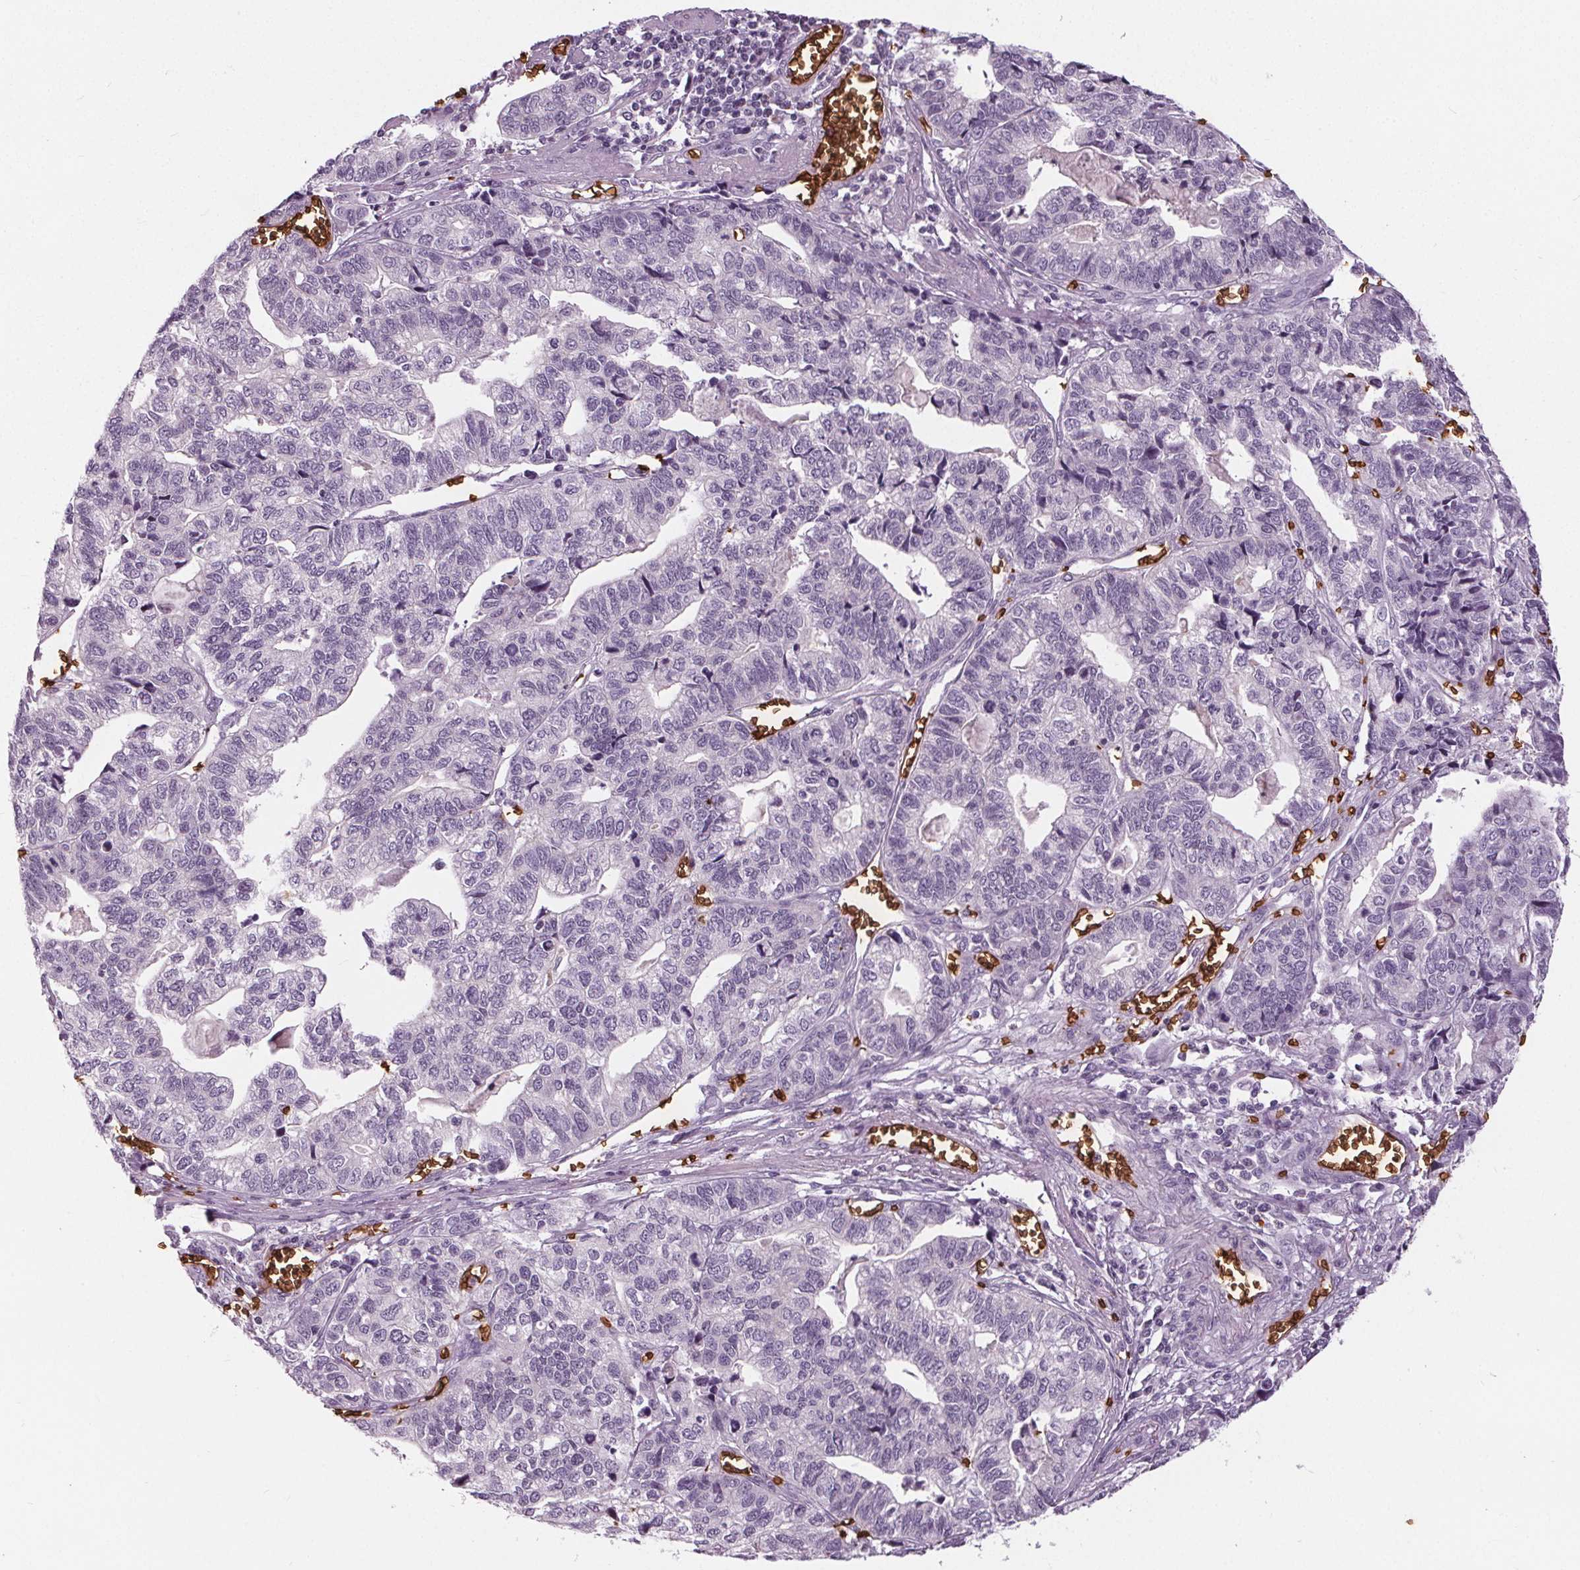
{"staining": {"intensity": "negative", "quantity": "none", "location": "none"}, "tissue": "stomach cancer", "cell_type": "Tumor cells", "image_type": "cancer", "snomed": [{"axis": "morphology", "description": "Adenocarcinoma, NOS"}, {"axis": "topography", "description": "Stomach, upper"}], "caption": "Image shows no protein expression in tumor cells of stomach cancer (adenocarcinoma) tissue.", "gene": "SLC4A1", "patient": {"sex": "female", "age": 67}}